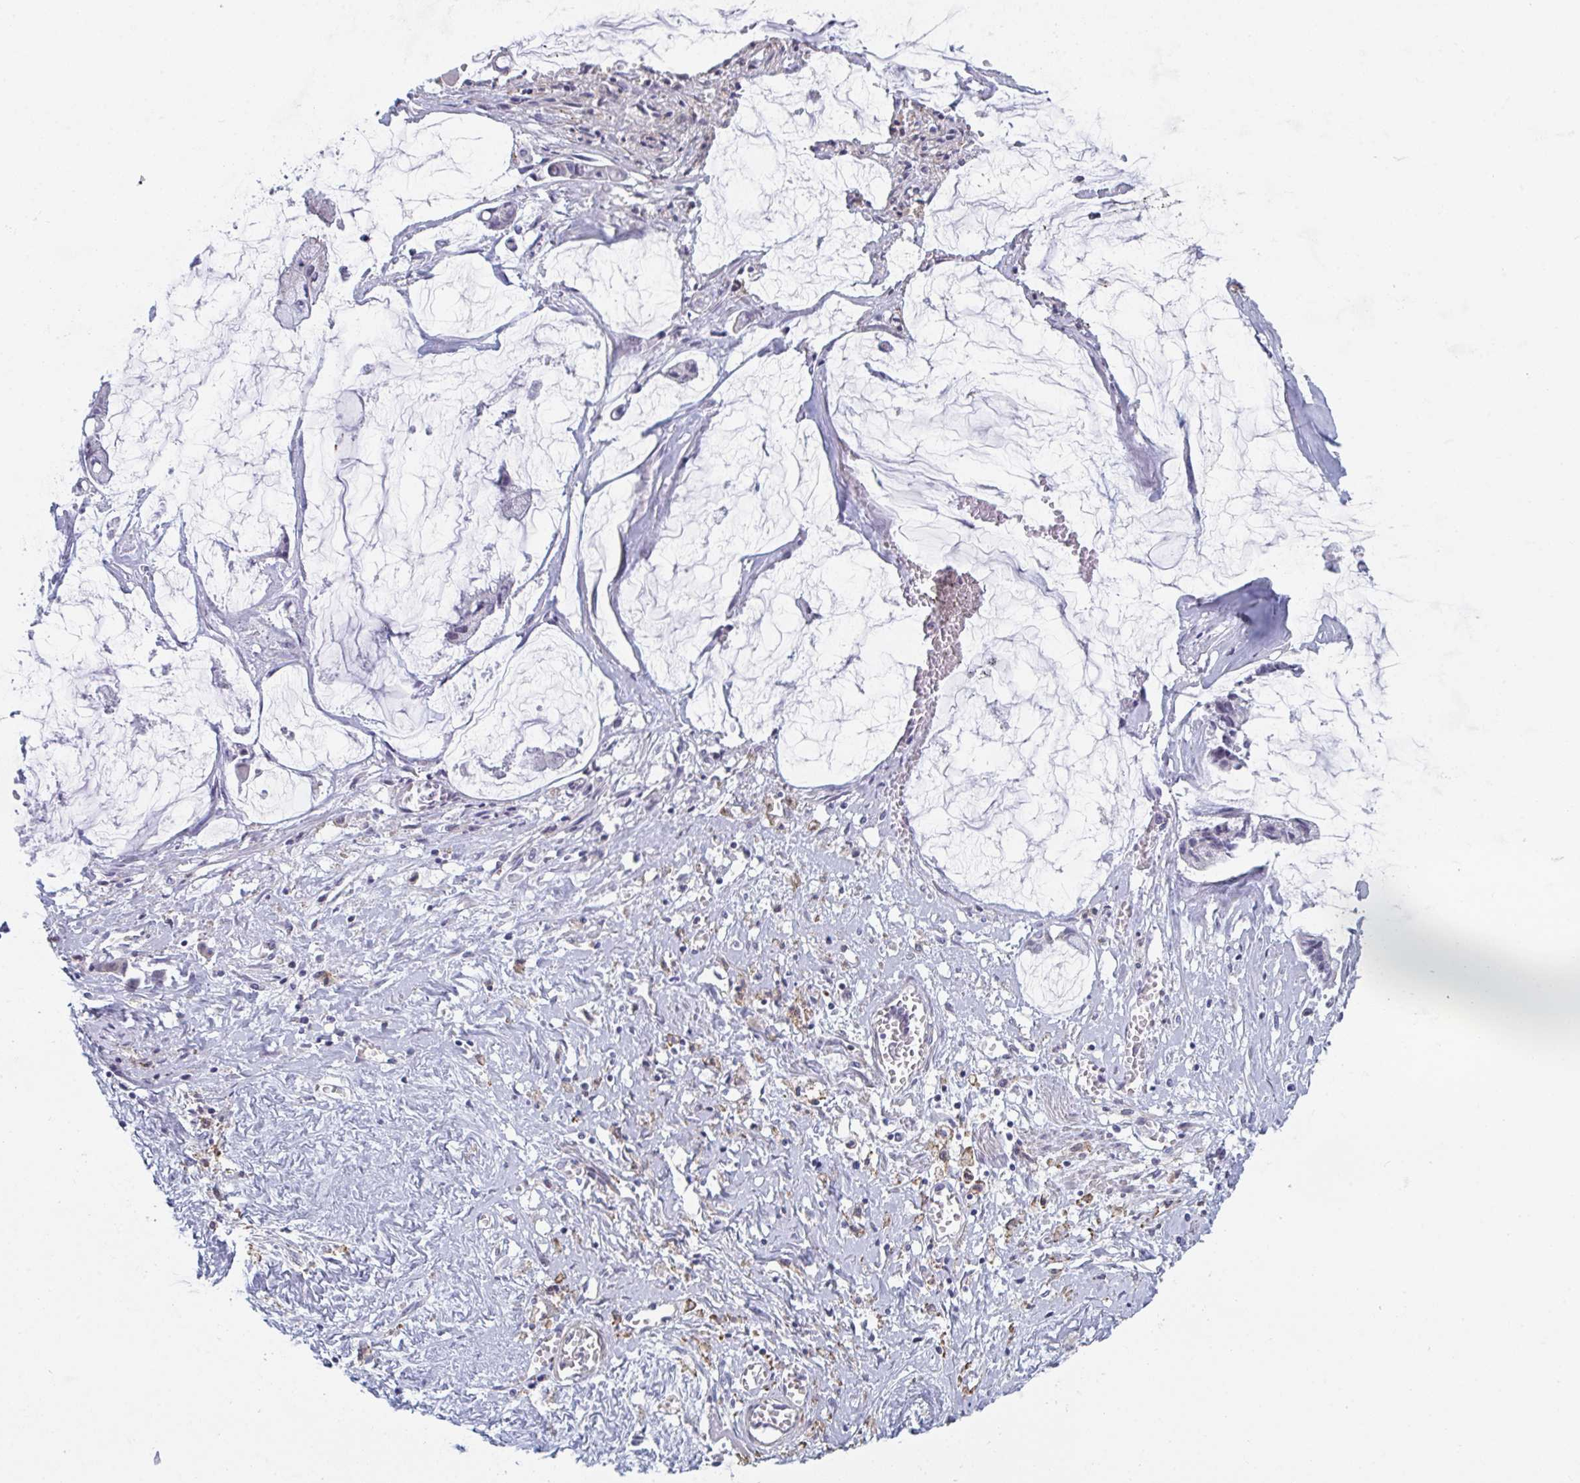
{"staining": {"intensity": "weak", "quantity": "<25%", "location": "nuclear"}, "tissue": "ovarian cancer", "cell_type": "Tumor cells", "image_type": "cancer", "snomed": [{"axis": "morphology", "description": "Cystadenocarcinoma, mucinous, NOS"}, {"axis": "topography", "description": "Ovary"}], "caption": "DAB immunohistochemical staining of ovarian cancer (mucinous cystadenocarcinoma) displays no significant expression in tumor cells.", "gene": "CENPT", "patient": {"sex": "female", "age": 90}}